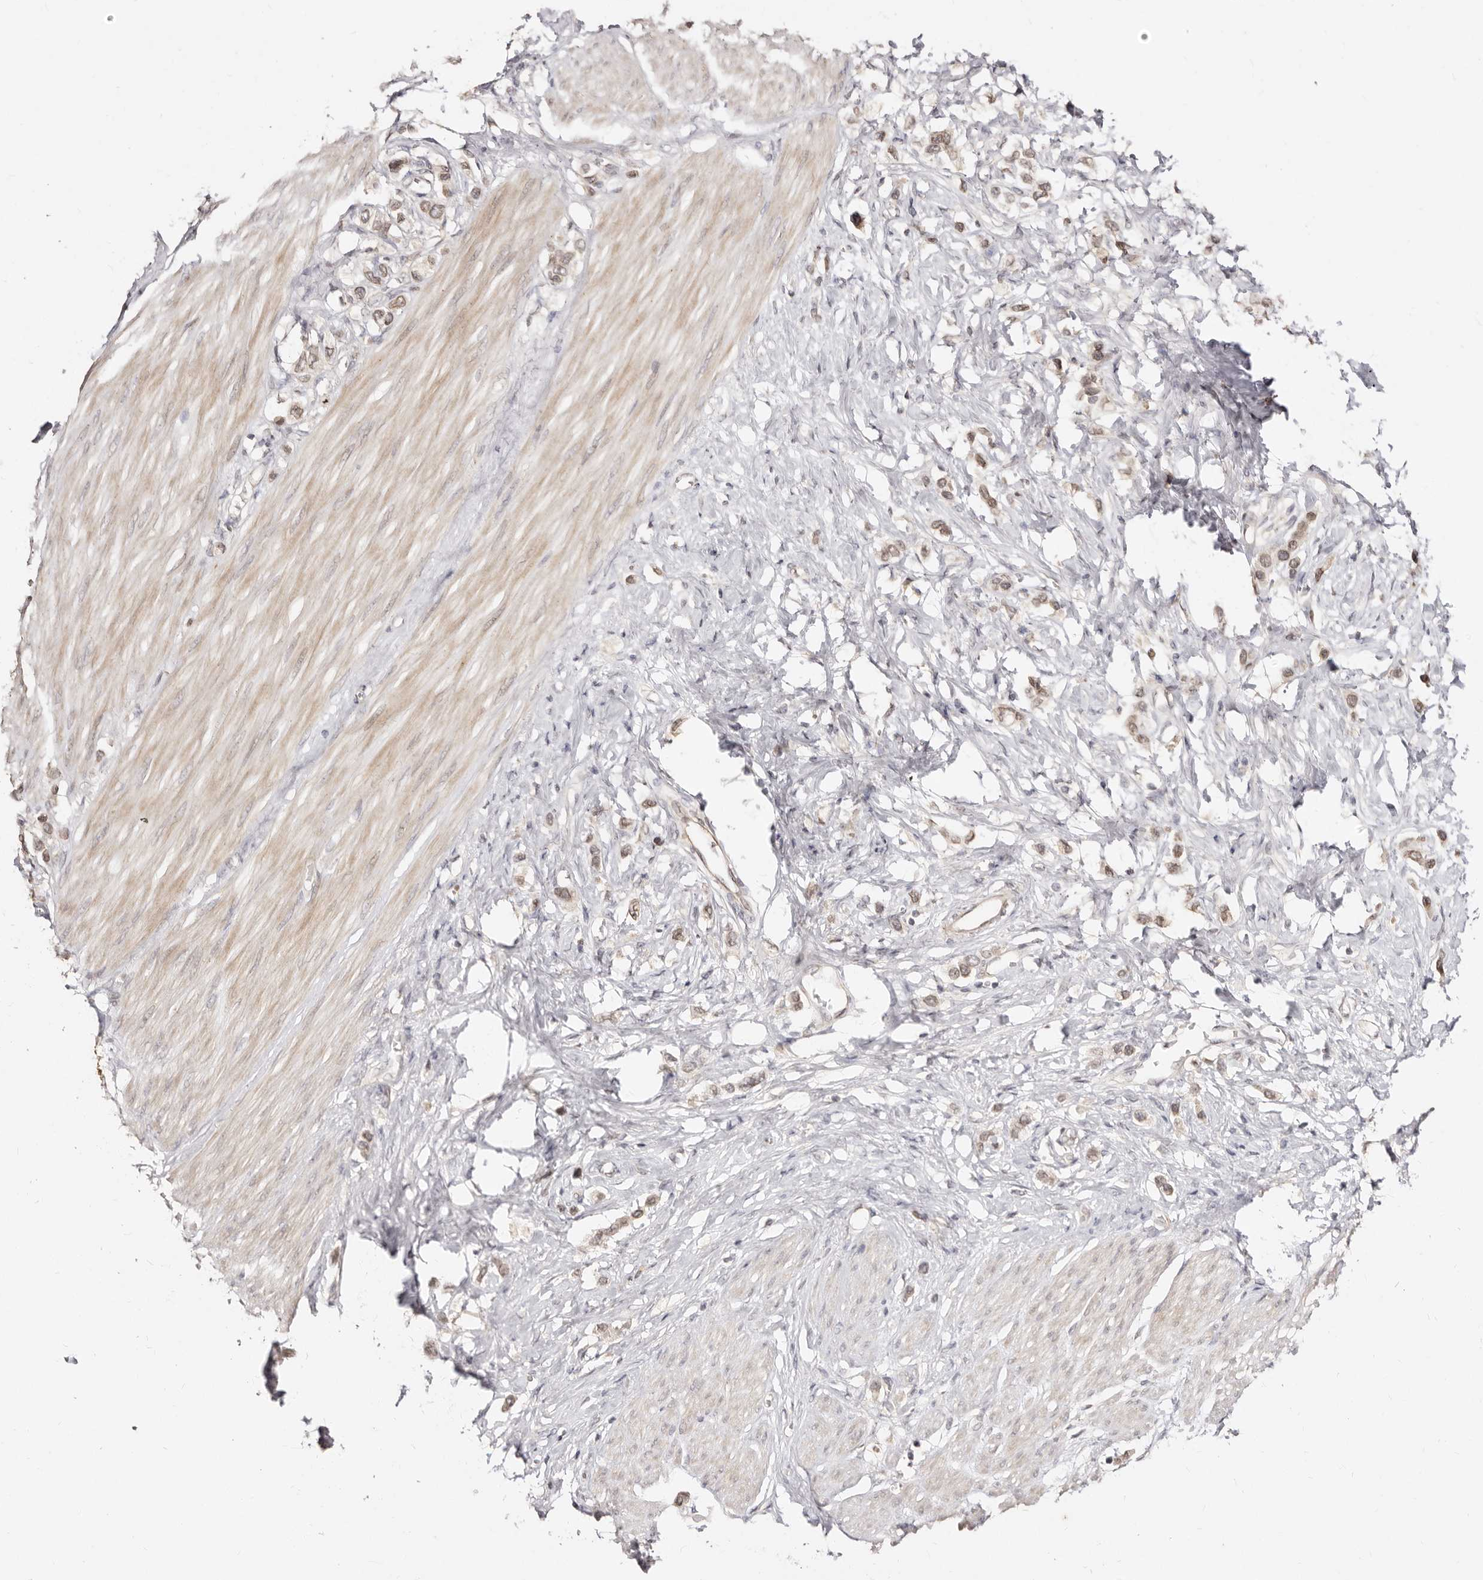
{"staining": {"intensity": "moderate", "quantity": ">75%", "location": "nuclear"}, "tissue": "stomach cancer", "cell_type": "Tumor cells", "image_type": "cancer", "snomed": [{"axis": "morphology", "description": "Adenocarcinoma, NOS"}, {"axis": "topography", "description": "Stomach"}], "caption": "Stomach cancer was stained to show a protein in brown. There is medium levels of moderate nuclear expression in approximately >75% of tumor cells. Using DAB (brown) and hematoxylin (blue) stains, captured at high magnification using brightfield microscopy.", "gene": "LCORL", "patient": {"sex": "female", "age": 65}}